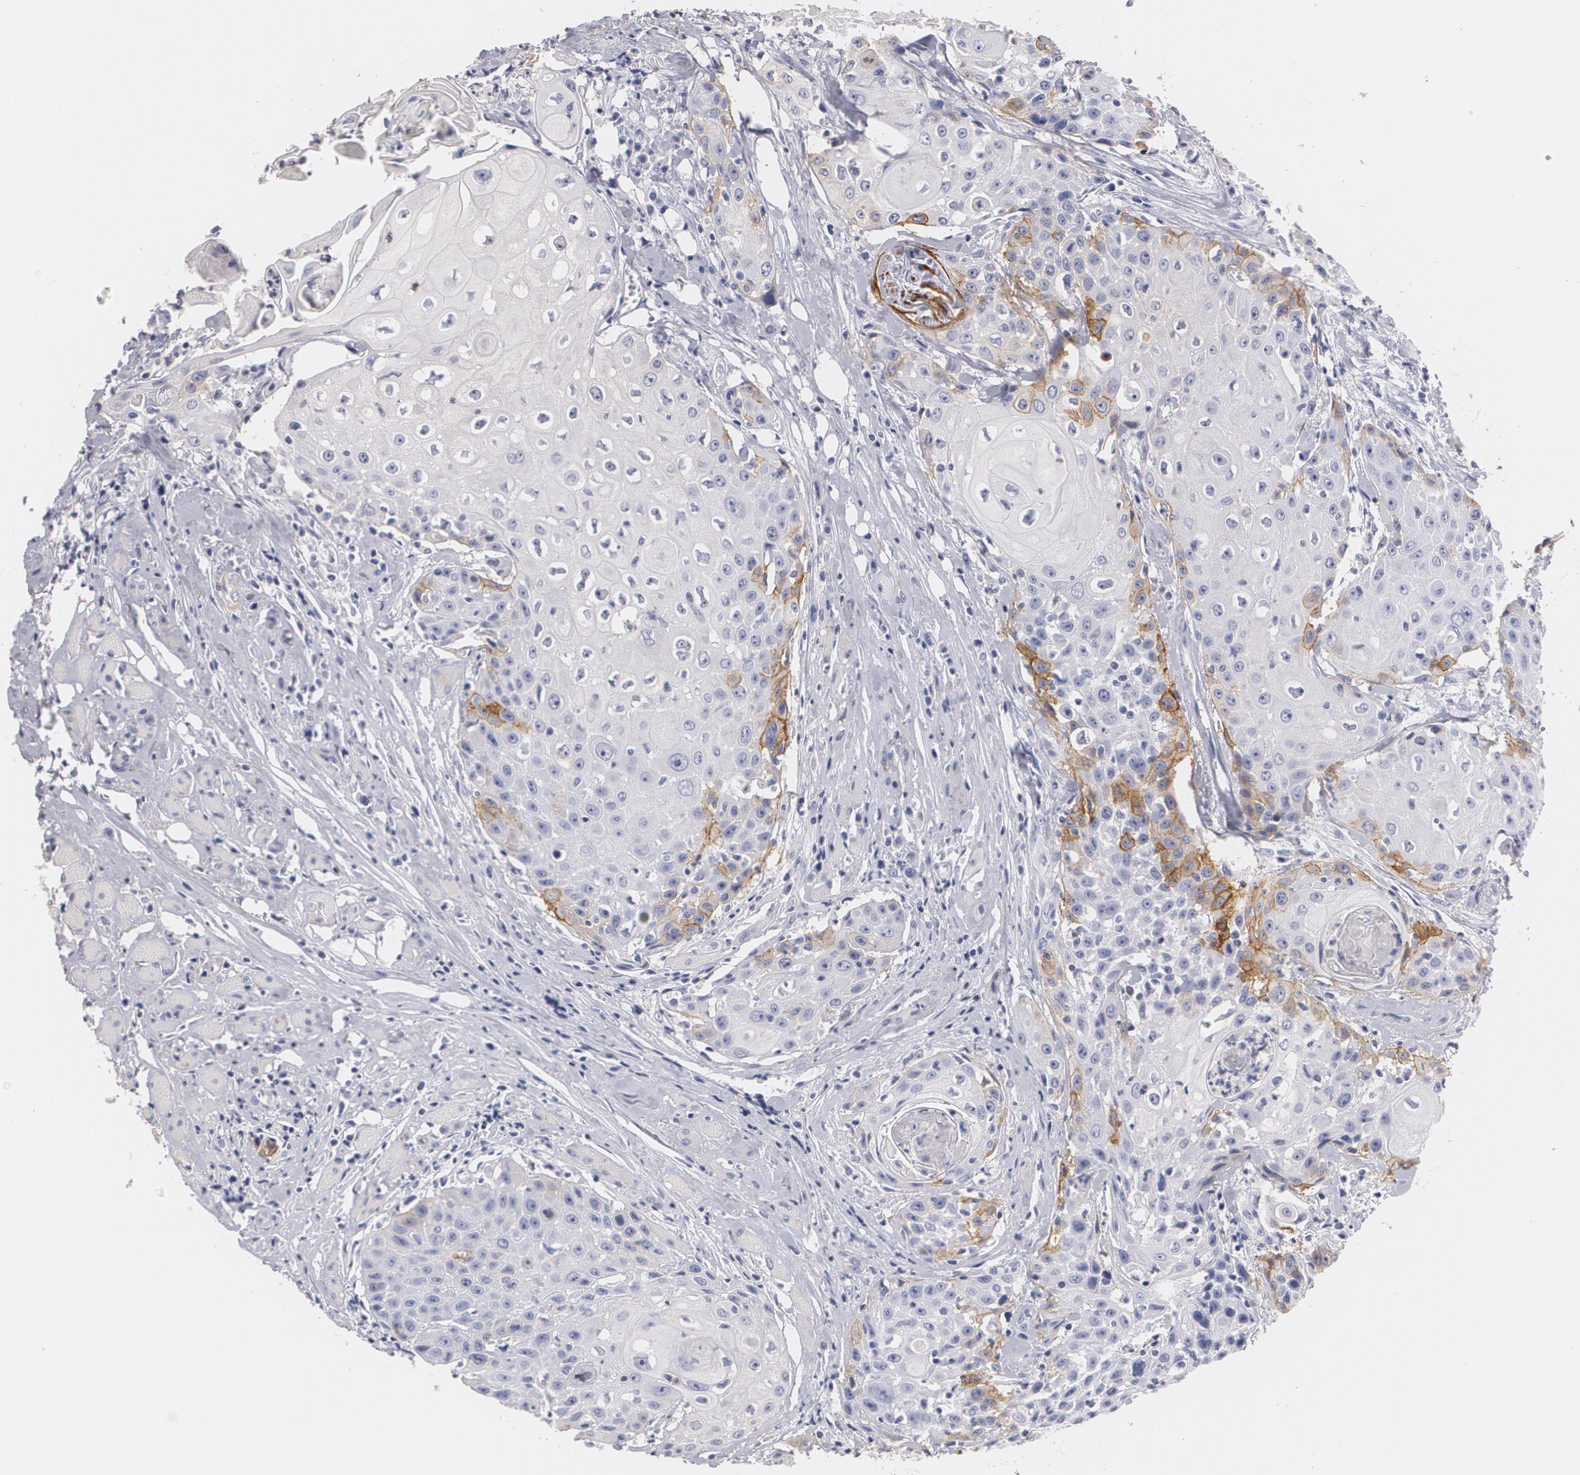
{"staining": {"intensity": "weak", "quantity": "<25%", "location": "cytoplasmic/membranous"}, "tissue": "head and neck cancer", "cell_type": "Tumor cells", "image_type": "cancer", "snomed": [{"axis": "morphology", "description": "Squamous cell carcinoma, NOS"}, {"axis": "topography", "description": "Oral tissue"}, {"axis": "topography", "description": "Head-Neck"}], "caption": "The IHC image has no significant expression in tumor cells of squamous cell carcinoma (head and neck) tissue.", "gene": "NGFR", "patient": {"sex": "female", "age": 82}}